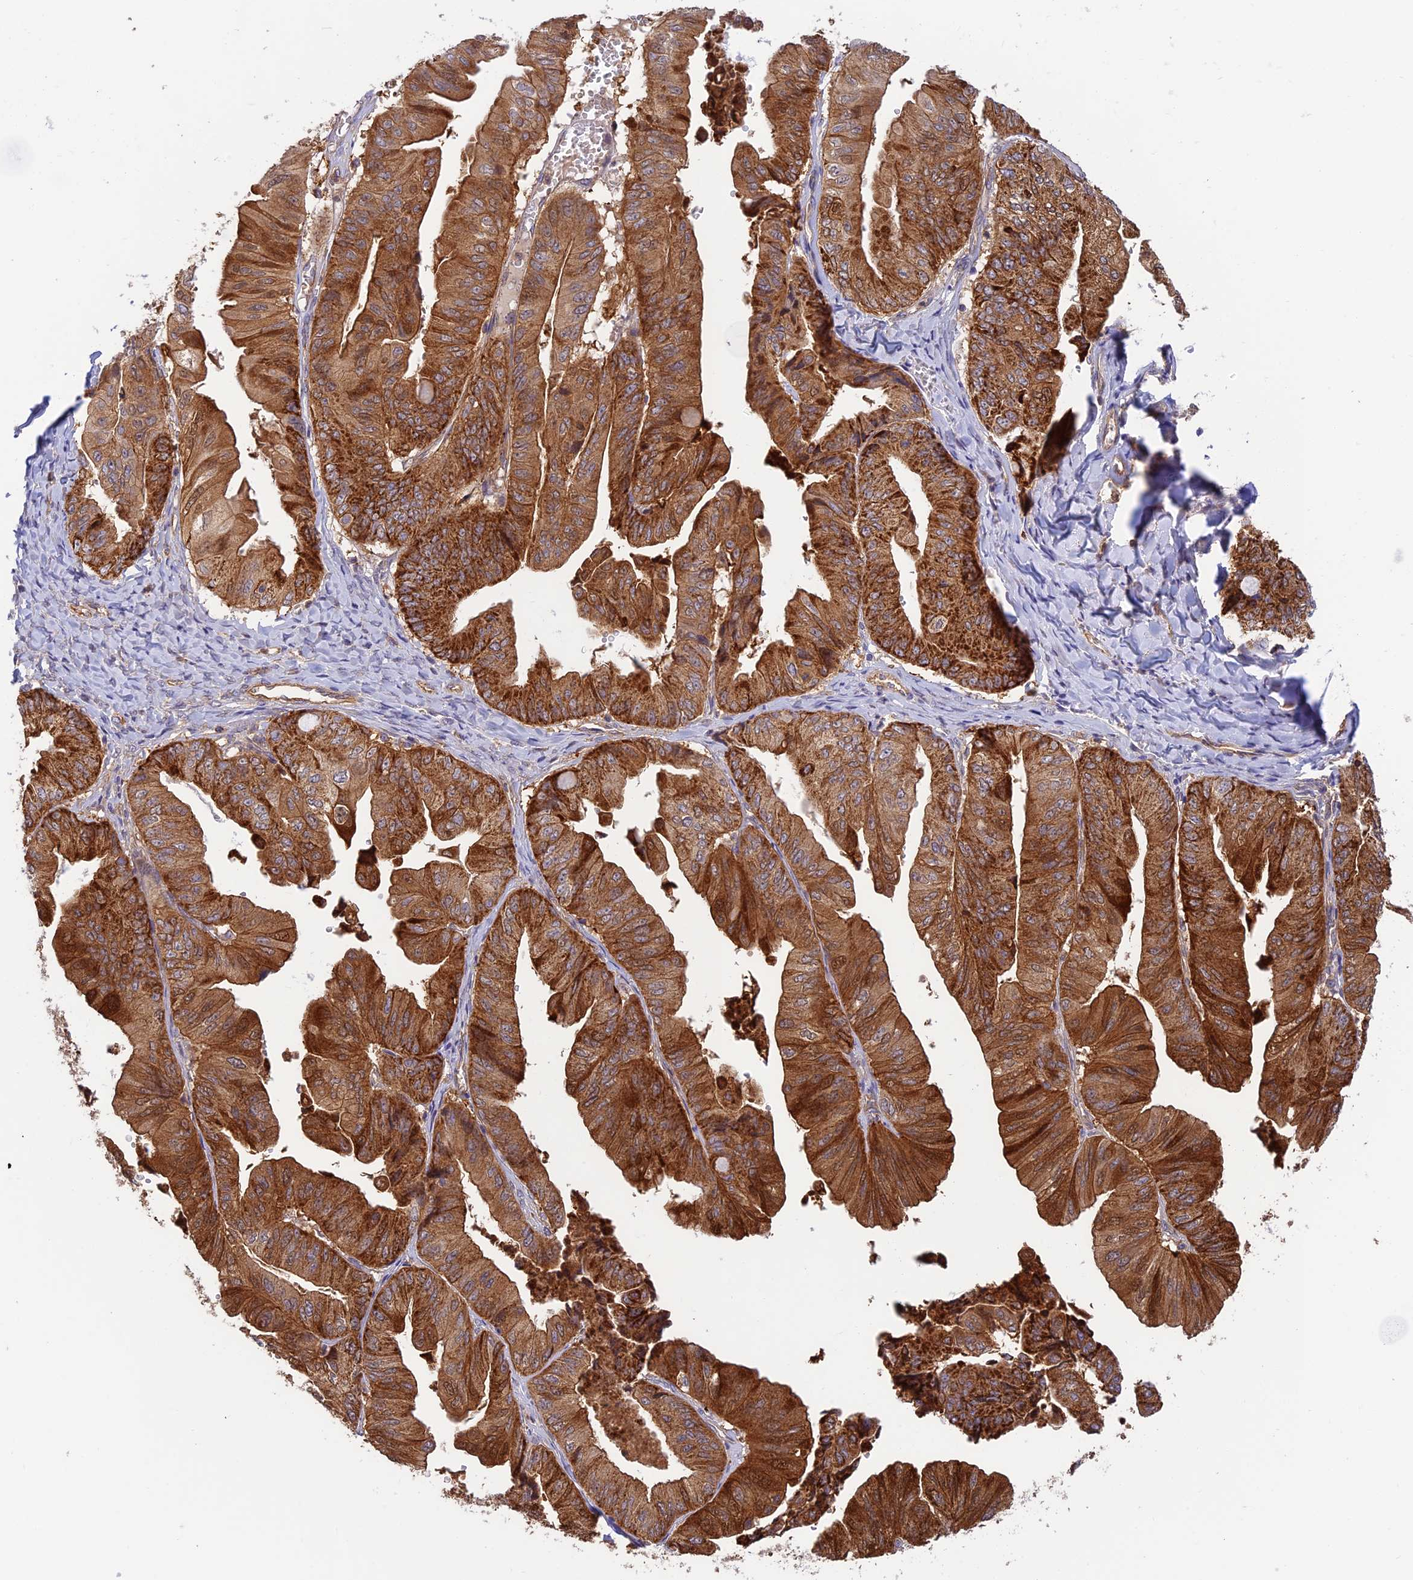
{"staining": {"intensity": "strong", "quantity": ">75%", "location": "cytoplasmic/membranous"}, "tissue": "ovarian cancer", "cell_type": "Tumor cells", "image_type": "cancer", "snomed": [{"axis": "morphology", "description": "Cystadenocarcinoma, mucinous, NOS"}, {"axis": "topography", "description": "Ovary"}], "caption": "A high amount of strong cytoplasmic/membranous staining is present in about >75% of tumor cells in mucinous cystadenocarcinoma (ovarian) tissue.", "gene": "PPP1R12C", "patient": {"sex": "female", "age": 61}}